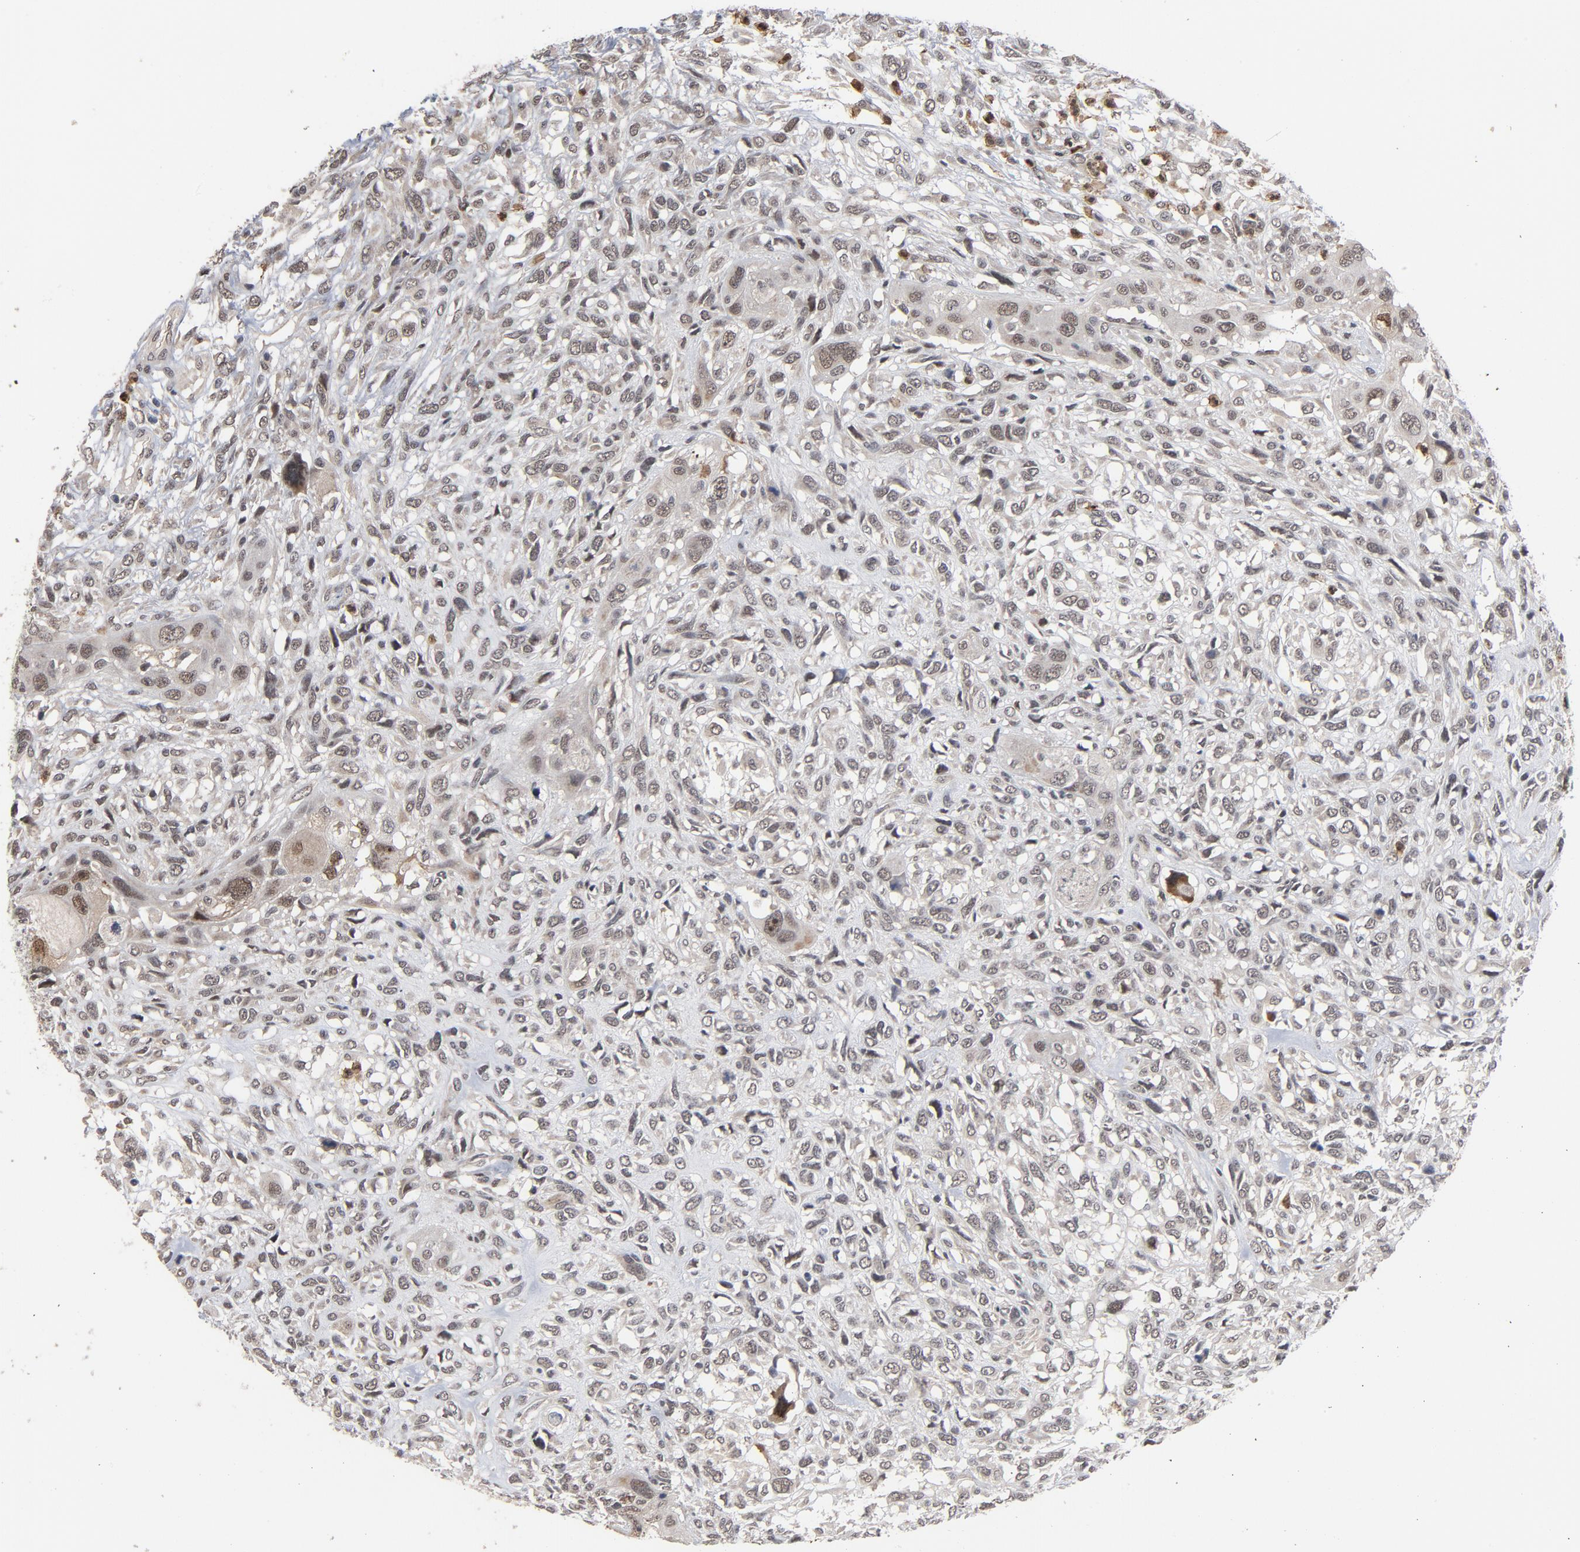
{"staining": {"intensity": "weak", "quantity": "25%-75%", "location": "nuclear"}, "tissue": "head and neck cancer", "cell_type": "Tumor cells", "image_type": "cancer", "snomed": [{"axis": "morphology", "description": "Neoplasm, malignant, NOS"}, {"axis": "topography", "description": "Salivary gland"}, {"axis": "topography", "description": "Head-Neck"}], "caption": "This is a histology image of immunohistochemistry (IHC) staining of head and neck neoplasm (malignant), which shows weak expression in the nuclear of tumor cells.", "gene": "RTL5", "patient": {"sex": "male", "age": 43}}